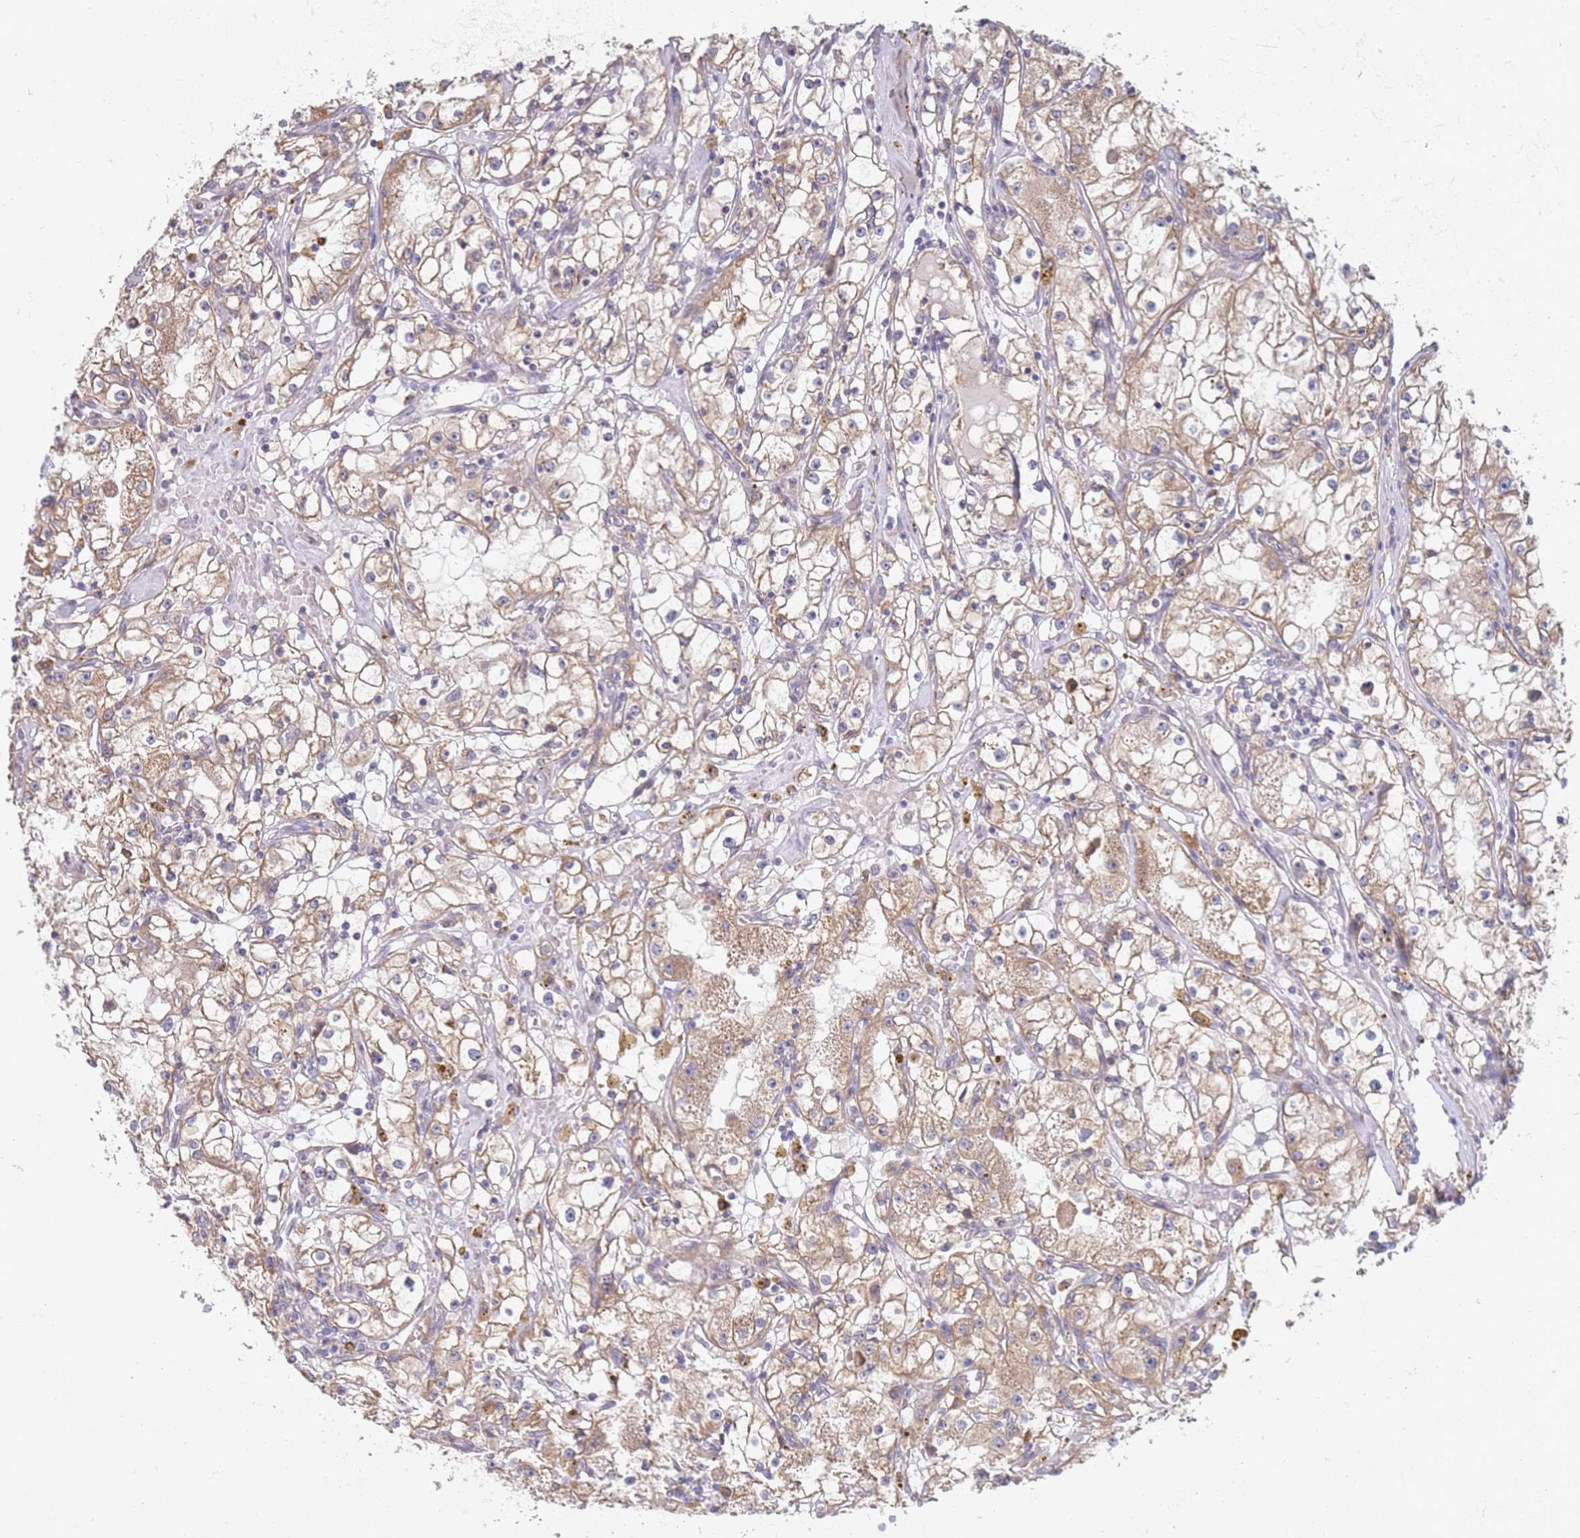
{"staining": {"intensity": "moderate", "quantity": "25%-75%", "location": "cytoplasmic/membranous"}, "tissue": "renal cancer", "cell_type": "Tumor cells", "image_type": "cancer", "snomed": [{"axis": "morphology", "description": "Adenocarcinoma, NOS"}, {"axis": "topography", "description": "Kidney"}], "caption": "Moderate cytoplasmic/membranous positivity is seen in approximately 25%-75% of tumor cells in renal cancer.", "gene": "VRK2", "patient": {"sex": "male", "age": 56}}